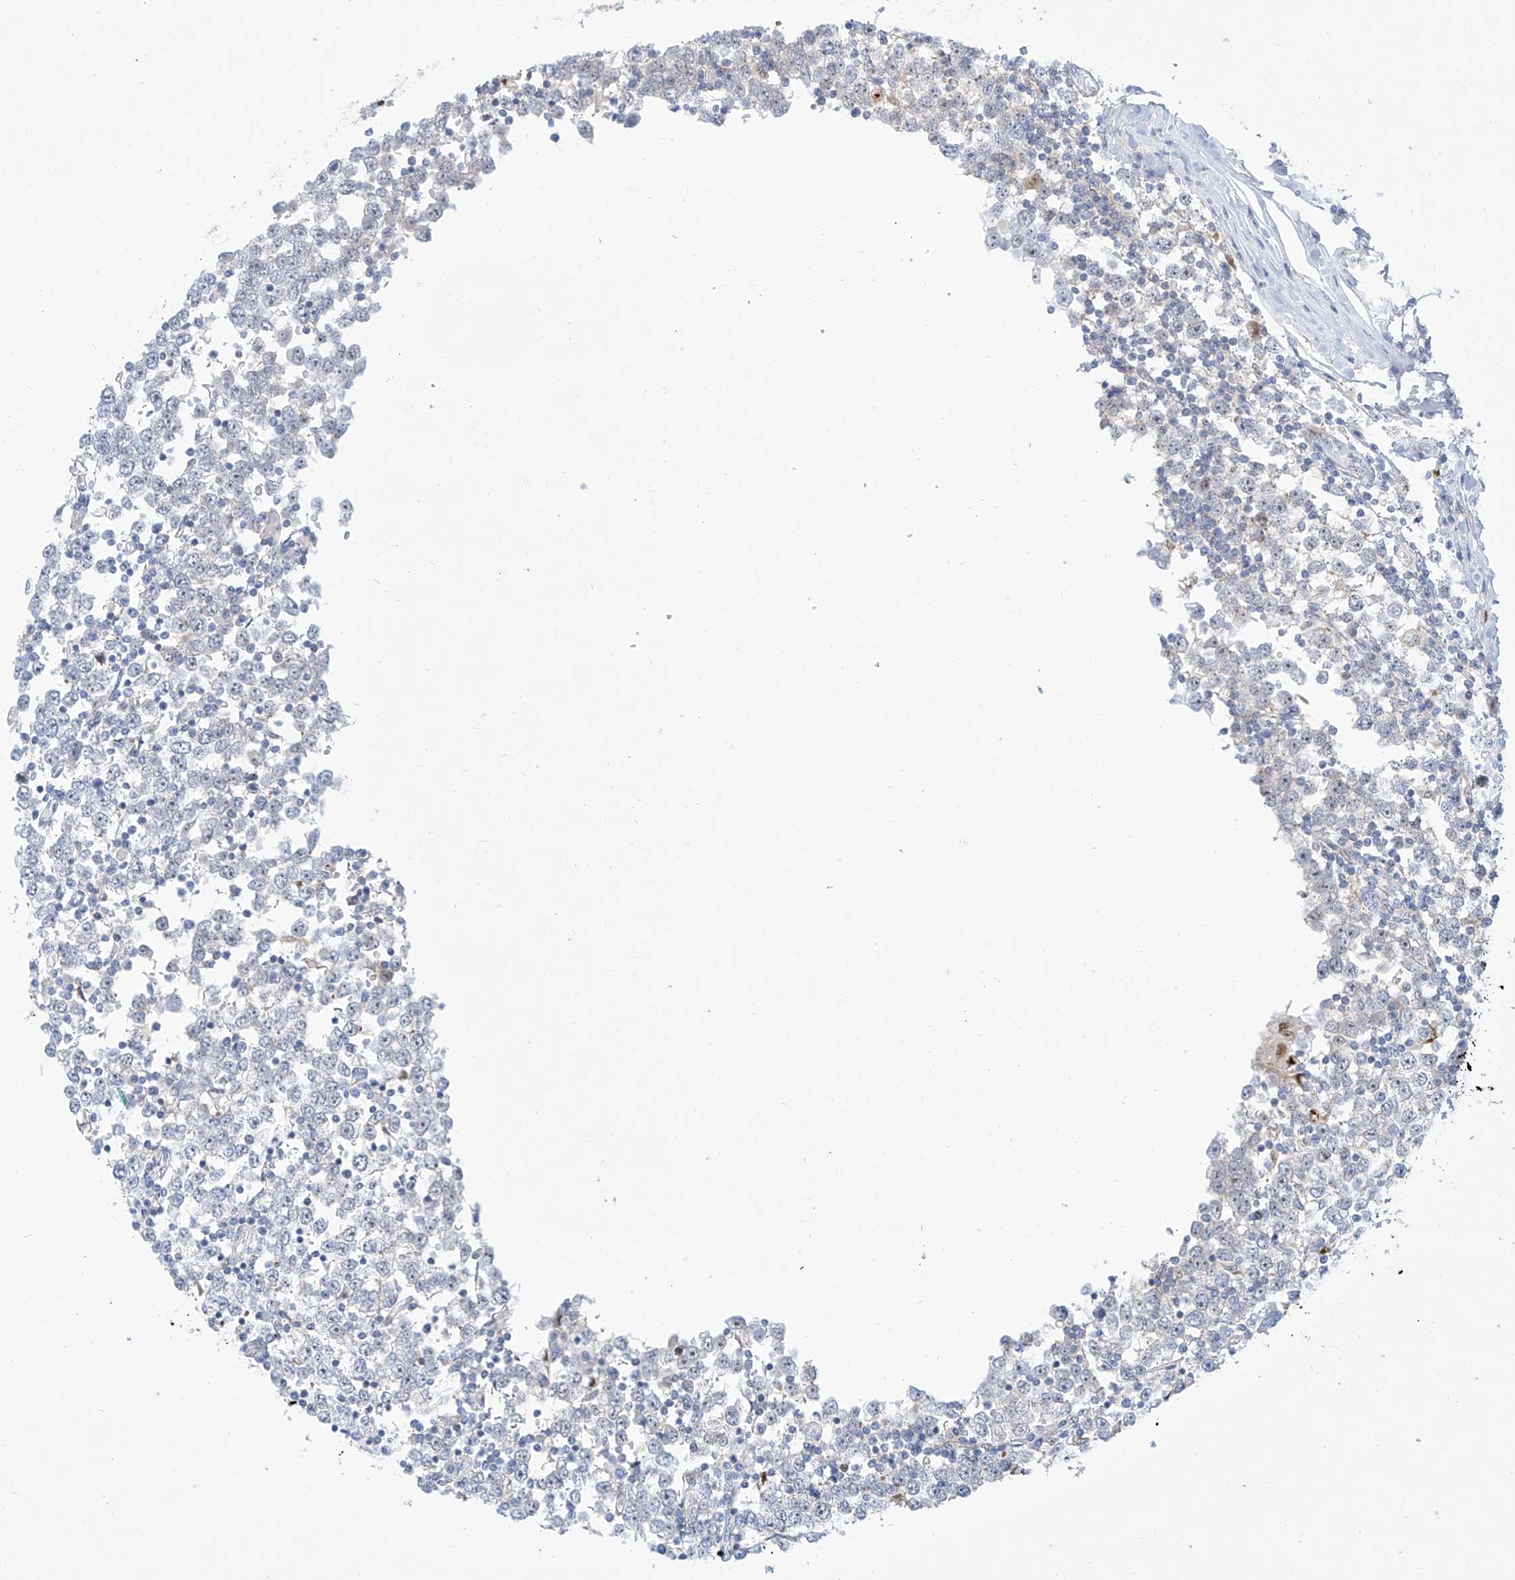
{"staining": {"intensity": "negative", "quantity": "none", "location": "none"}, "tissue": "testis cancer", "cell_type": "Tumor cells", "image_type": "cancer", "snomed": [{"axis": "morphology", "description": "Seminoma, NOS"}, {"axis": "topography", "description": "Testis"}], "caption": "Tumor cells are negative for protein expression in human testis cancer (seminoma). The staining is performed using DAB (3,3'-diaminobenzidine) brown chromogen with nuclei counter-stained in using hematoxylin.", "gene": "SNU13", "patient": {"sex": "male", "age": 65}}